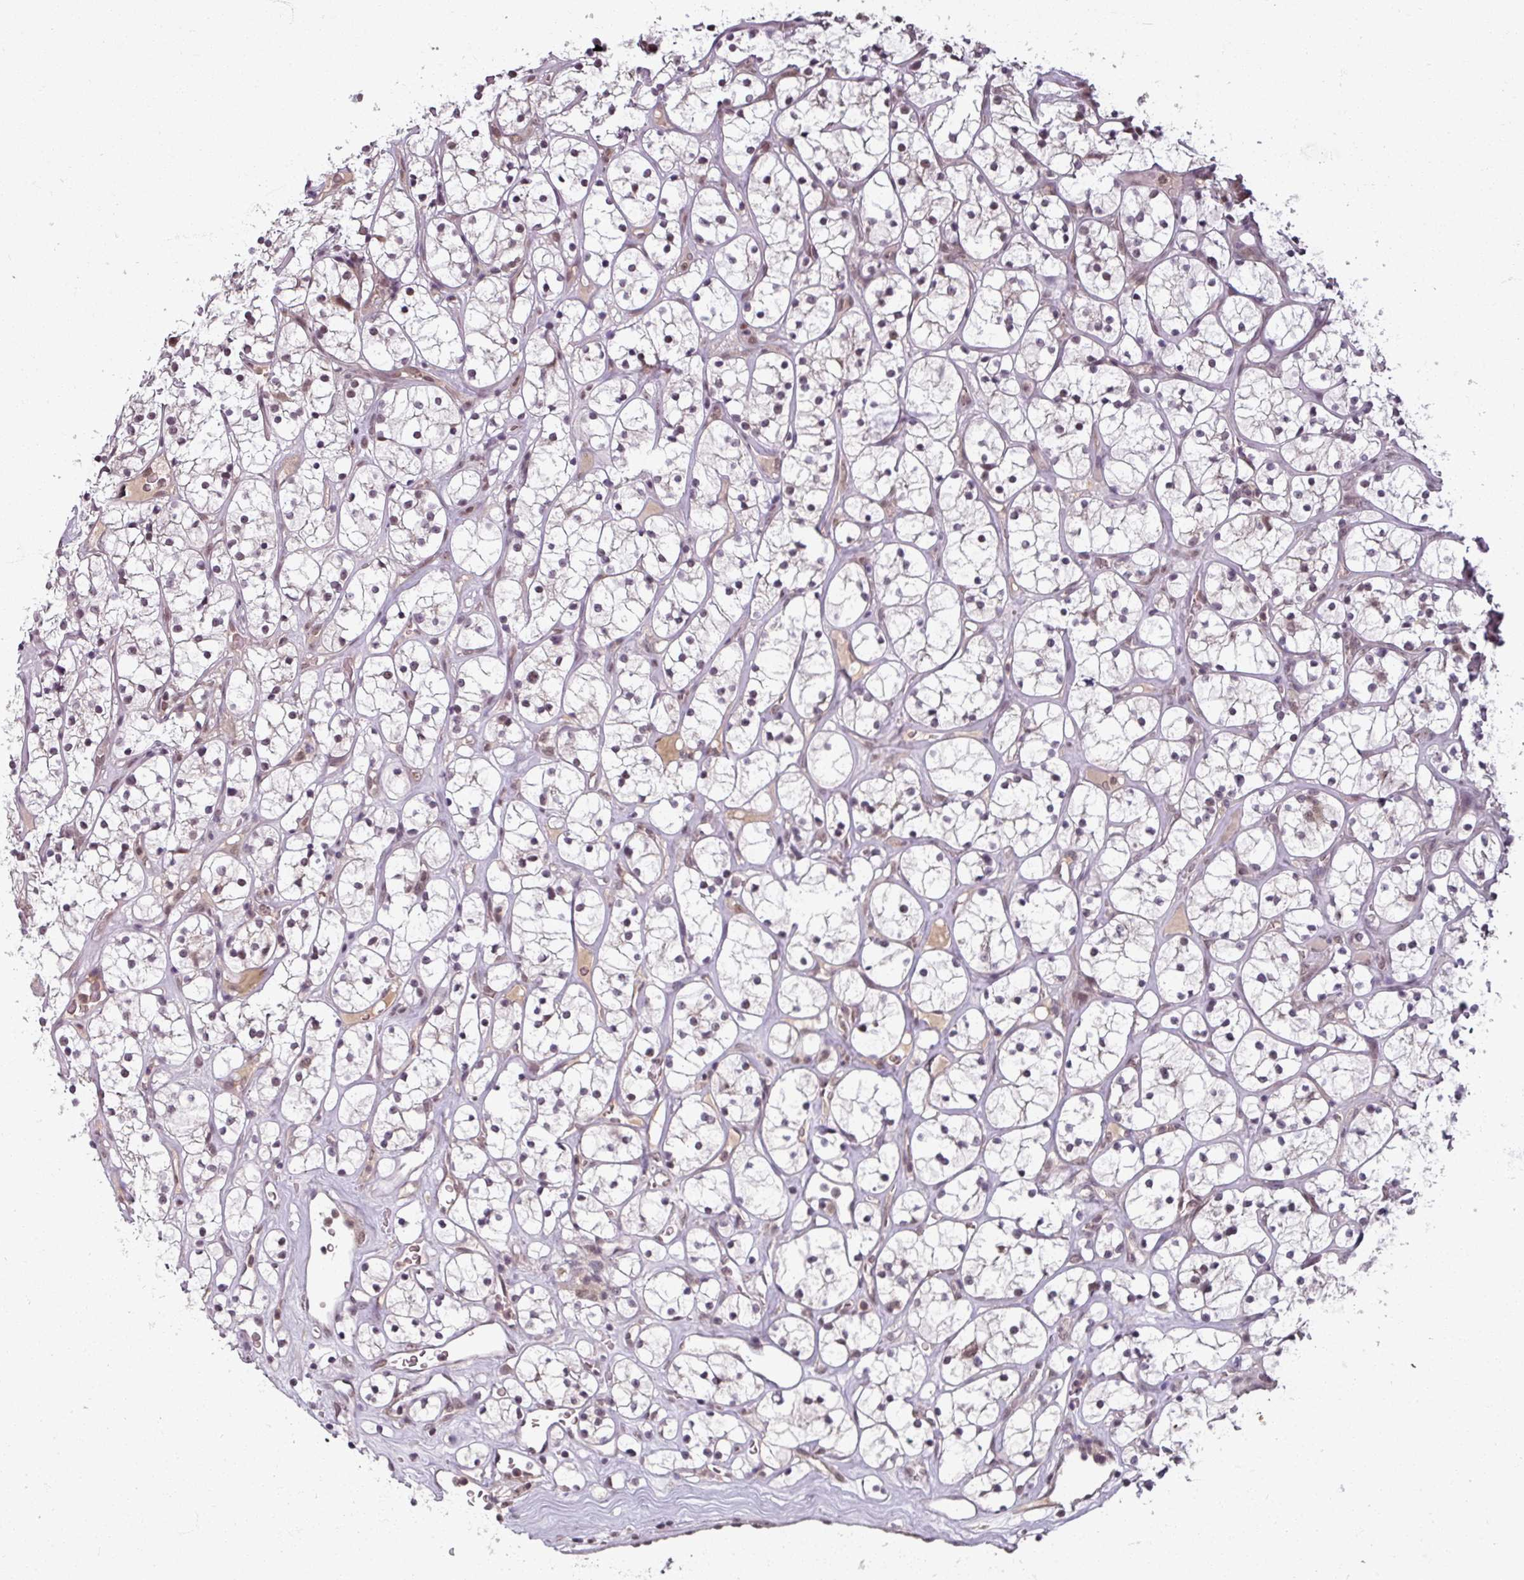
{"staining": {"intensity": "negative", "quantity": "none", "location": "none"}, "tissue": "renal cancer", "cell_type": "Tumor cells", "image_type": "cancer", "snomed": [{"axis": "morphology", "description": "Adenocarcinoma, NOS"}, {"axis": "topography", "description": "Kidney"}], "caption": "Human renal cancer stained for a protein using immunohistochemistry reveals no positivity in tumor cells.", "gene": "POLR2G", "patient": {"sex": "female", "age": 64}}